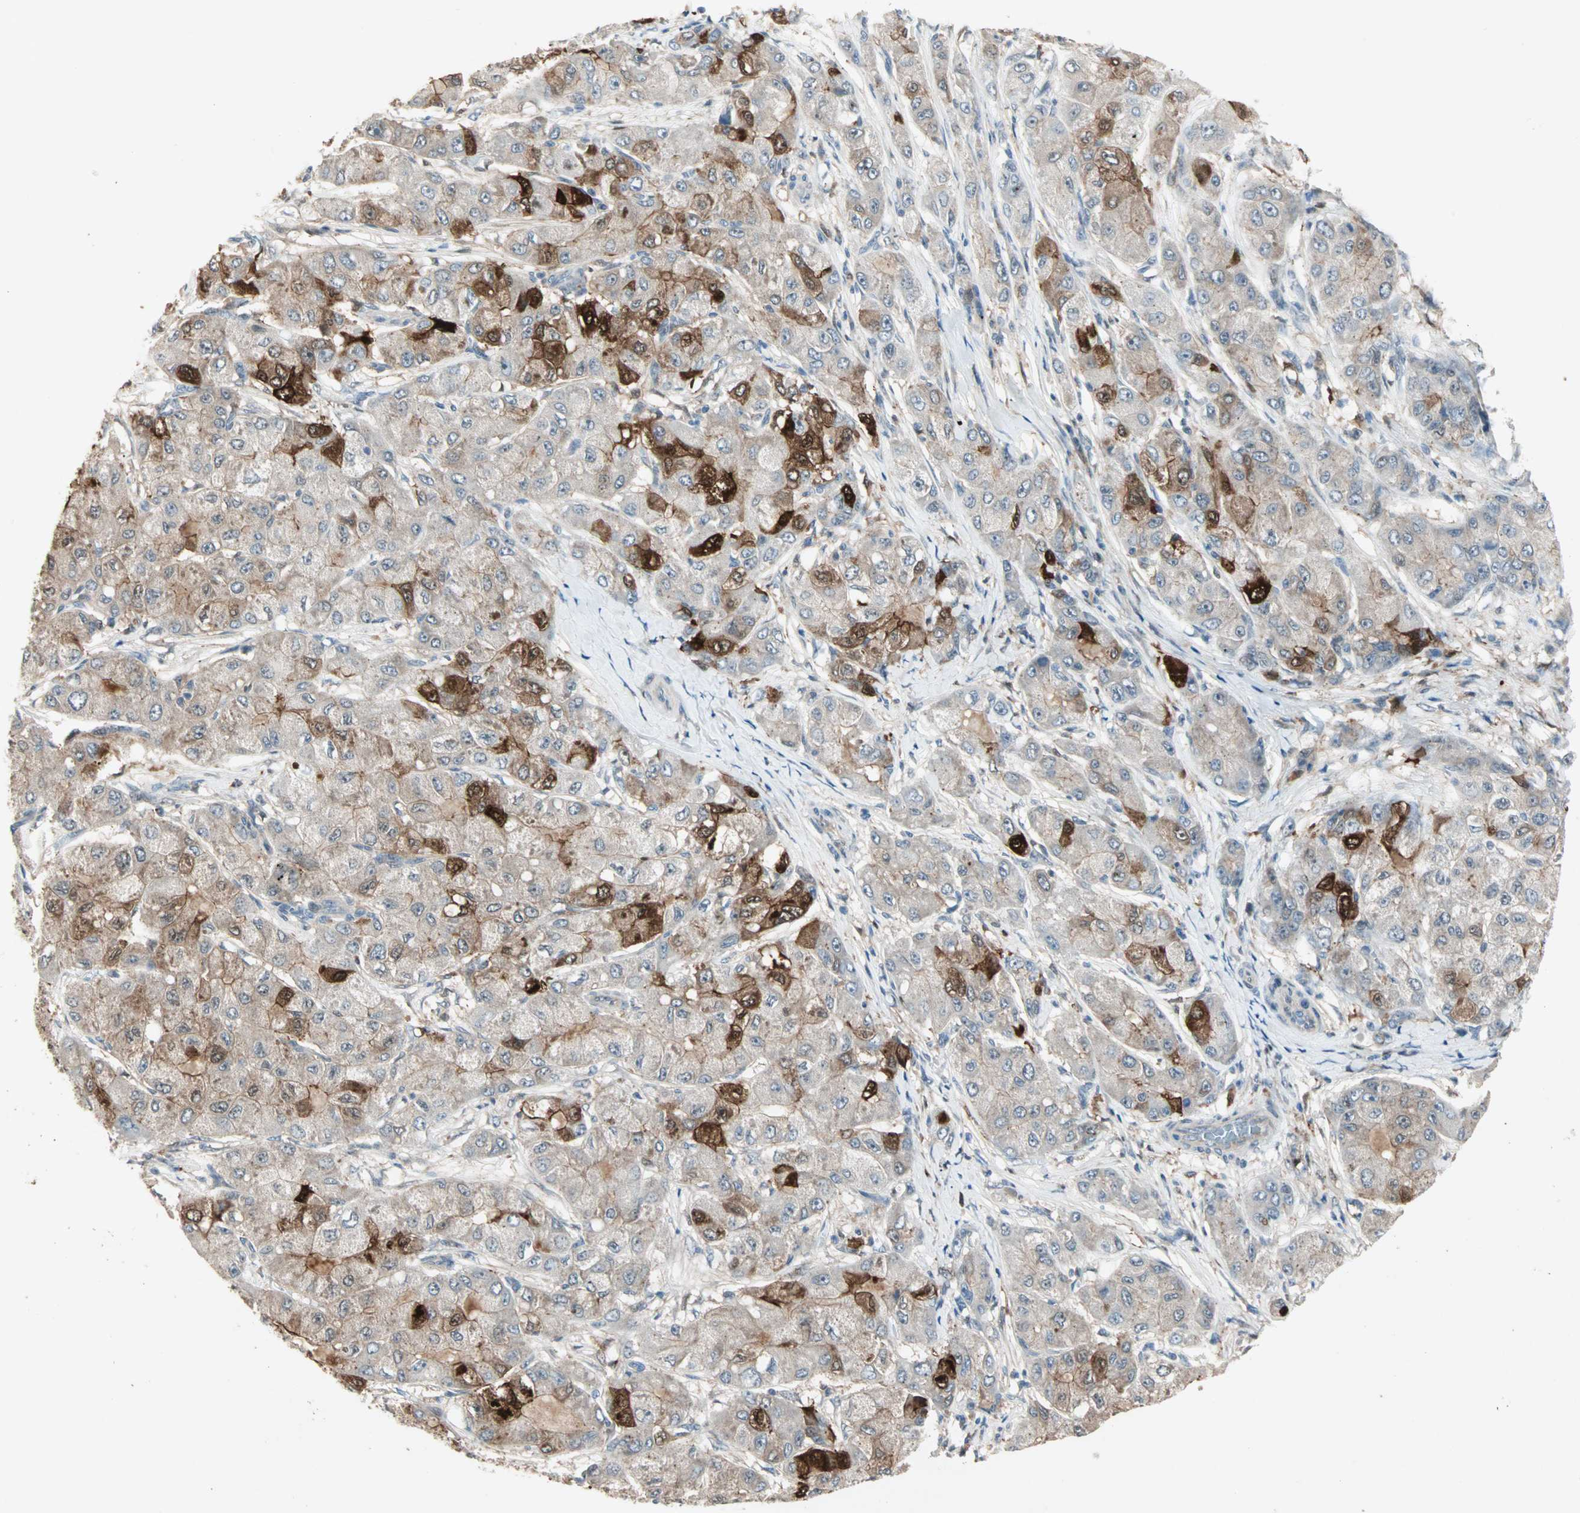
{"staining": {"intensity": "strong", "quantity": "25%-75%", "location": "cytoplasmic/membranous,nuclear"}, "tissue": "liver cancer", "cell_type": "Tumor cells", "image_type": "cancer", "snomed": [{"axis": "morphology", "description": "Carcinoma, Hepatocellular, NOS"}, {"axis": "topography", "description": "Liver"}], "caption": "Strong cytoplasmic/membranous and nuclear expression for a protein is identified in approximately 25%-75% of tumor cells of liver cancer using IHC.", "gene": "RTL6", "patient": {"sex": "male", "age": 80}}